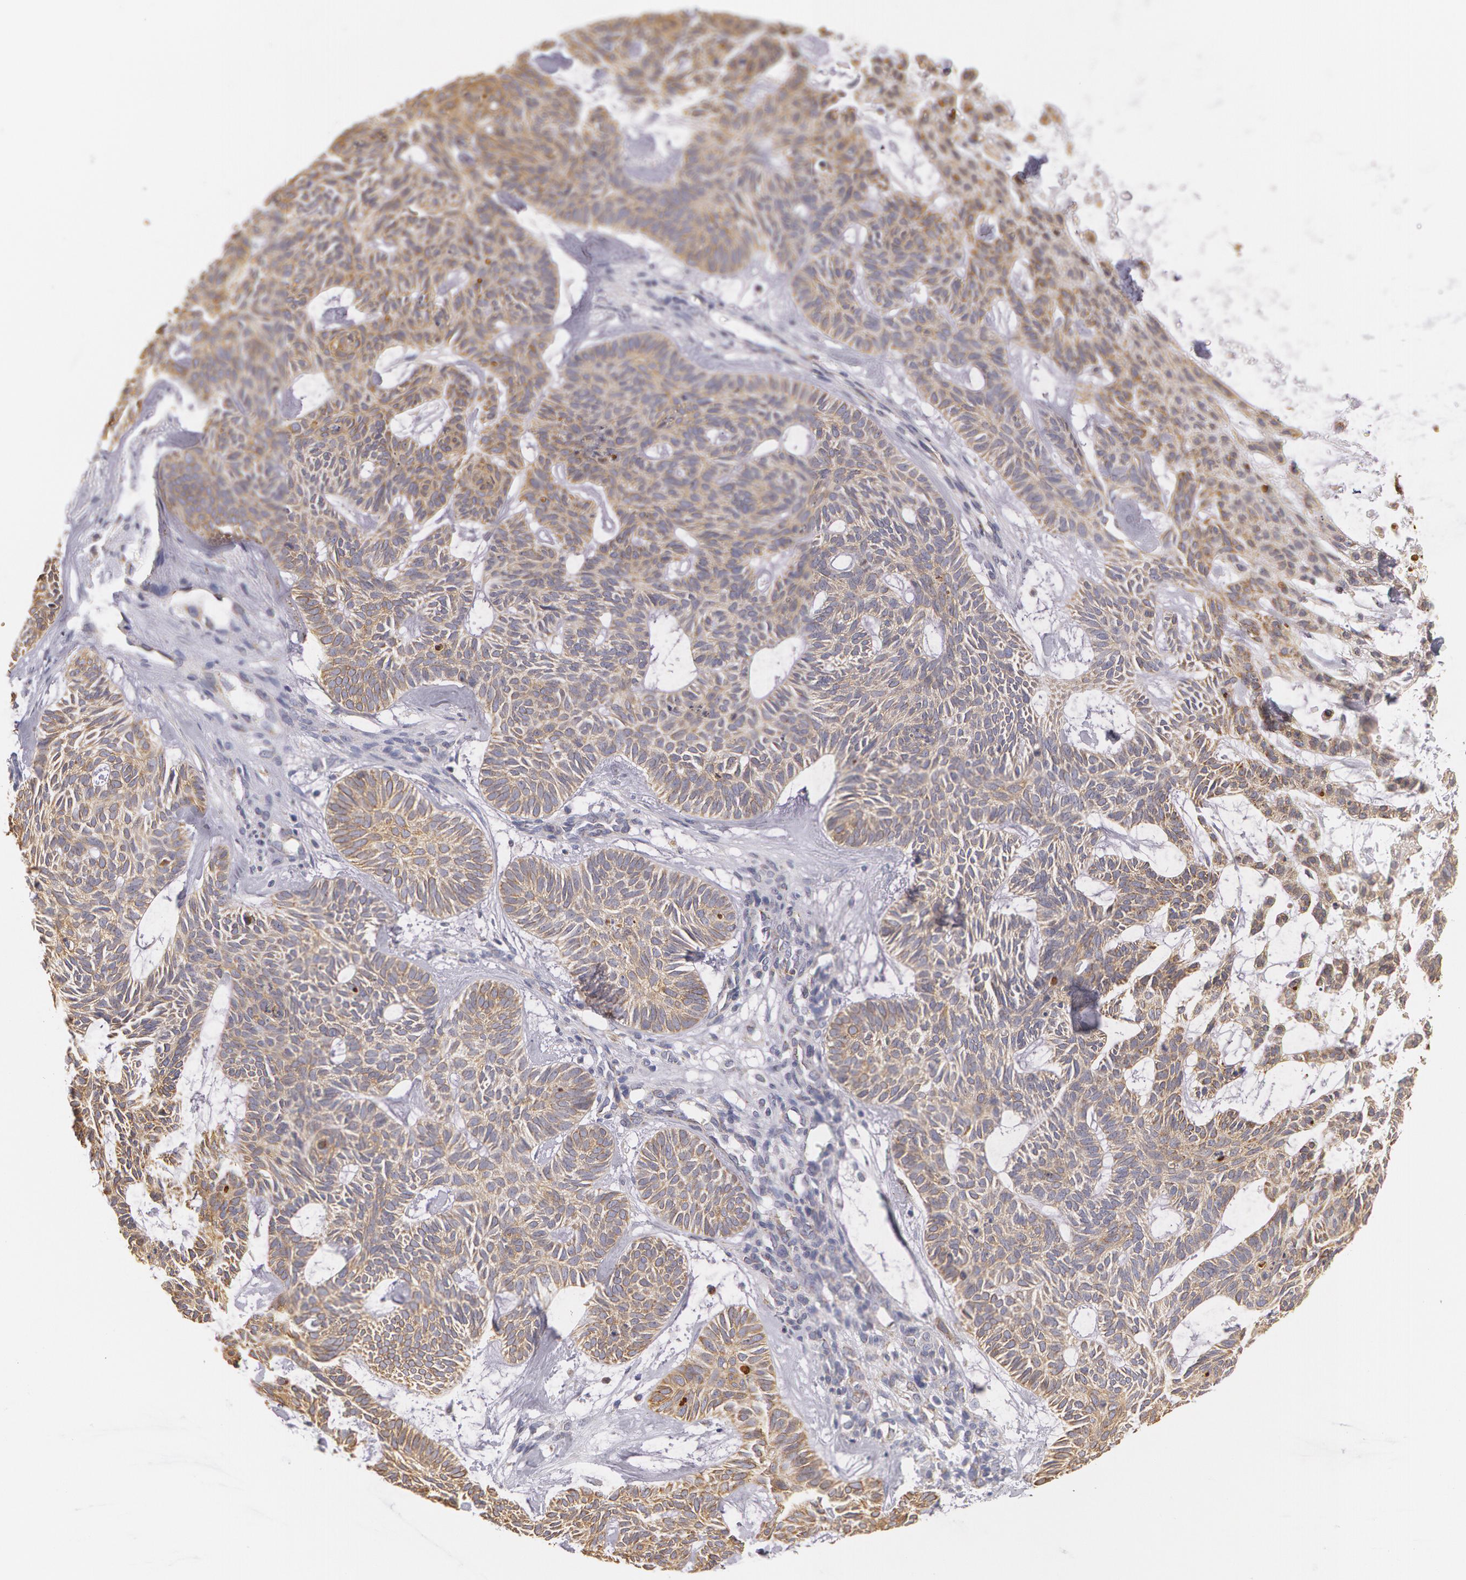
{"staining": {"intensity": "weak", "quantity": "25%-75%", "location": "cytoplasmic/membranous"}, "tissue": "skin cancer", "cell_type": "Tumor cells", "image_type": "cancer", "snomed": [{"axis": "morphology", "description": "Basal cell carcinoma"}, {"axis": "topography", "description": "Skin"}], "caption": "There is low levels of weak cytoplasmic/membranous positivity in tumor cells of basal cell carcinoma (skin), as demonstrated by immunohistochemical staining (brown color).", "gene": "KRT18", "patient": {"sex": "male", "age": 75}}